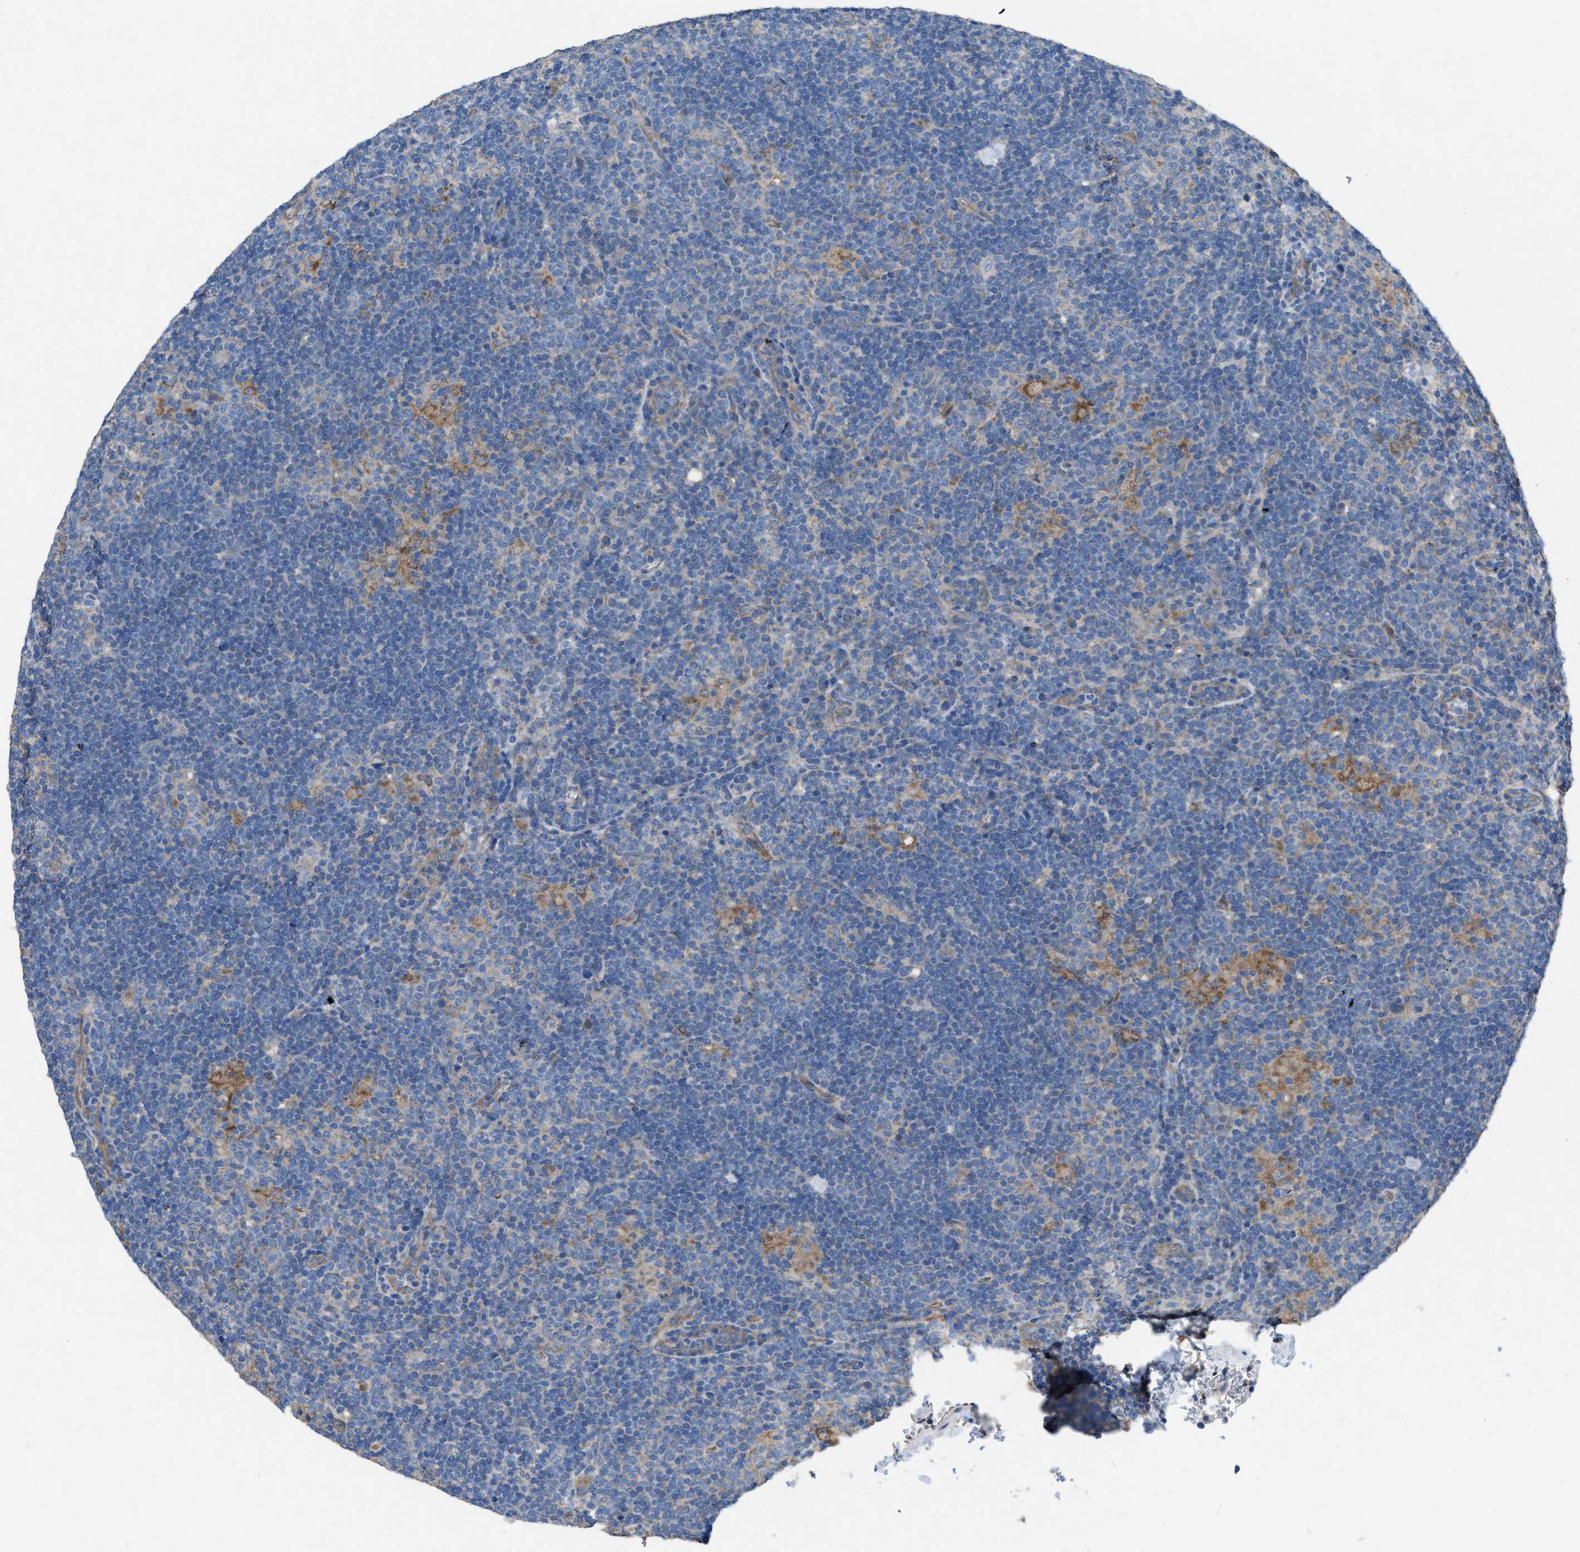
{"staining": {"intensity": "weak", "quantity": "25%-75%", "location": "cytoplasmic/membranous"}, "tissue": "lymphoma", "cell_type": "Tumor cells", "image_type": "cancer", "snomed": [{"axis": "morphology", "description": "Hodgkin's disease, NOS"}, {"axis": "topography", "description": "Lymph node"}], "caption": "A photomicrograph showing weak cytoplasmic/membranous staining in about 25%-75% of tumor cells in lymphoma, as visualized by brown immunohistochemical staining.", "gene": "DOLPP1", "patient": {"sex": "female", "age": 57}}